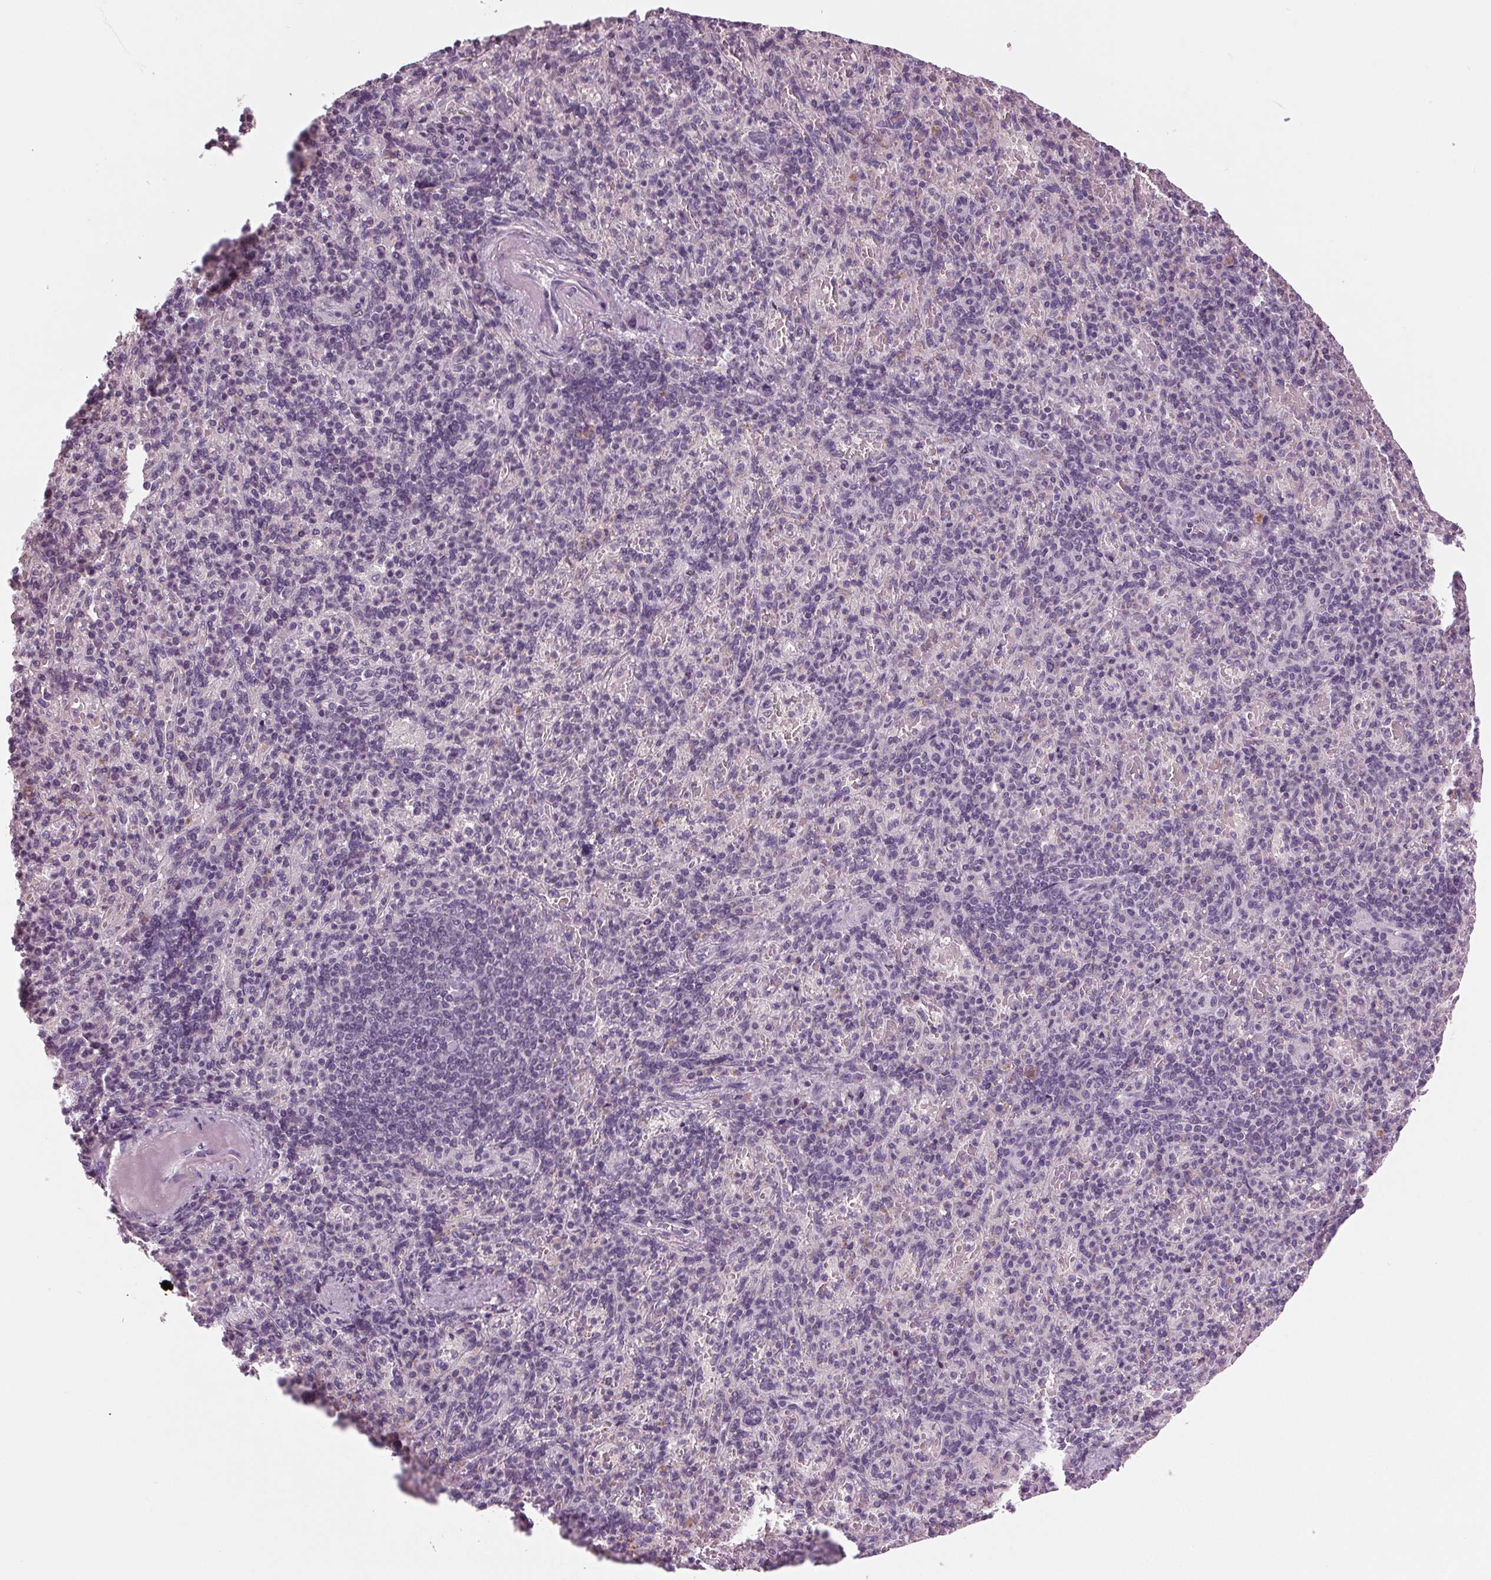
{"staining": {"intensity": "negative", "quantity": "none", "location": "none"}, "tissue": "spleen", "cell_type": "Cells in red pulp", "image_type": "normal", "snomed": [{"axis": "morphology", "description": "Normal tissue, NOS"}, {"axis": "topography", "description": "Spleen"}], "caption": "IHC of normal human spleen demonstrates no expression in cells in red pulp.", "gene": "BHLHE22", "patient": {"sex": "female", "age": 74}}